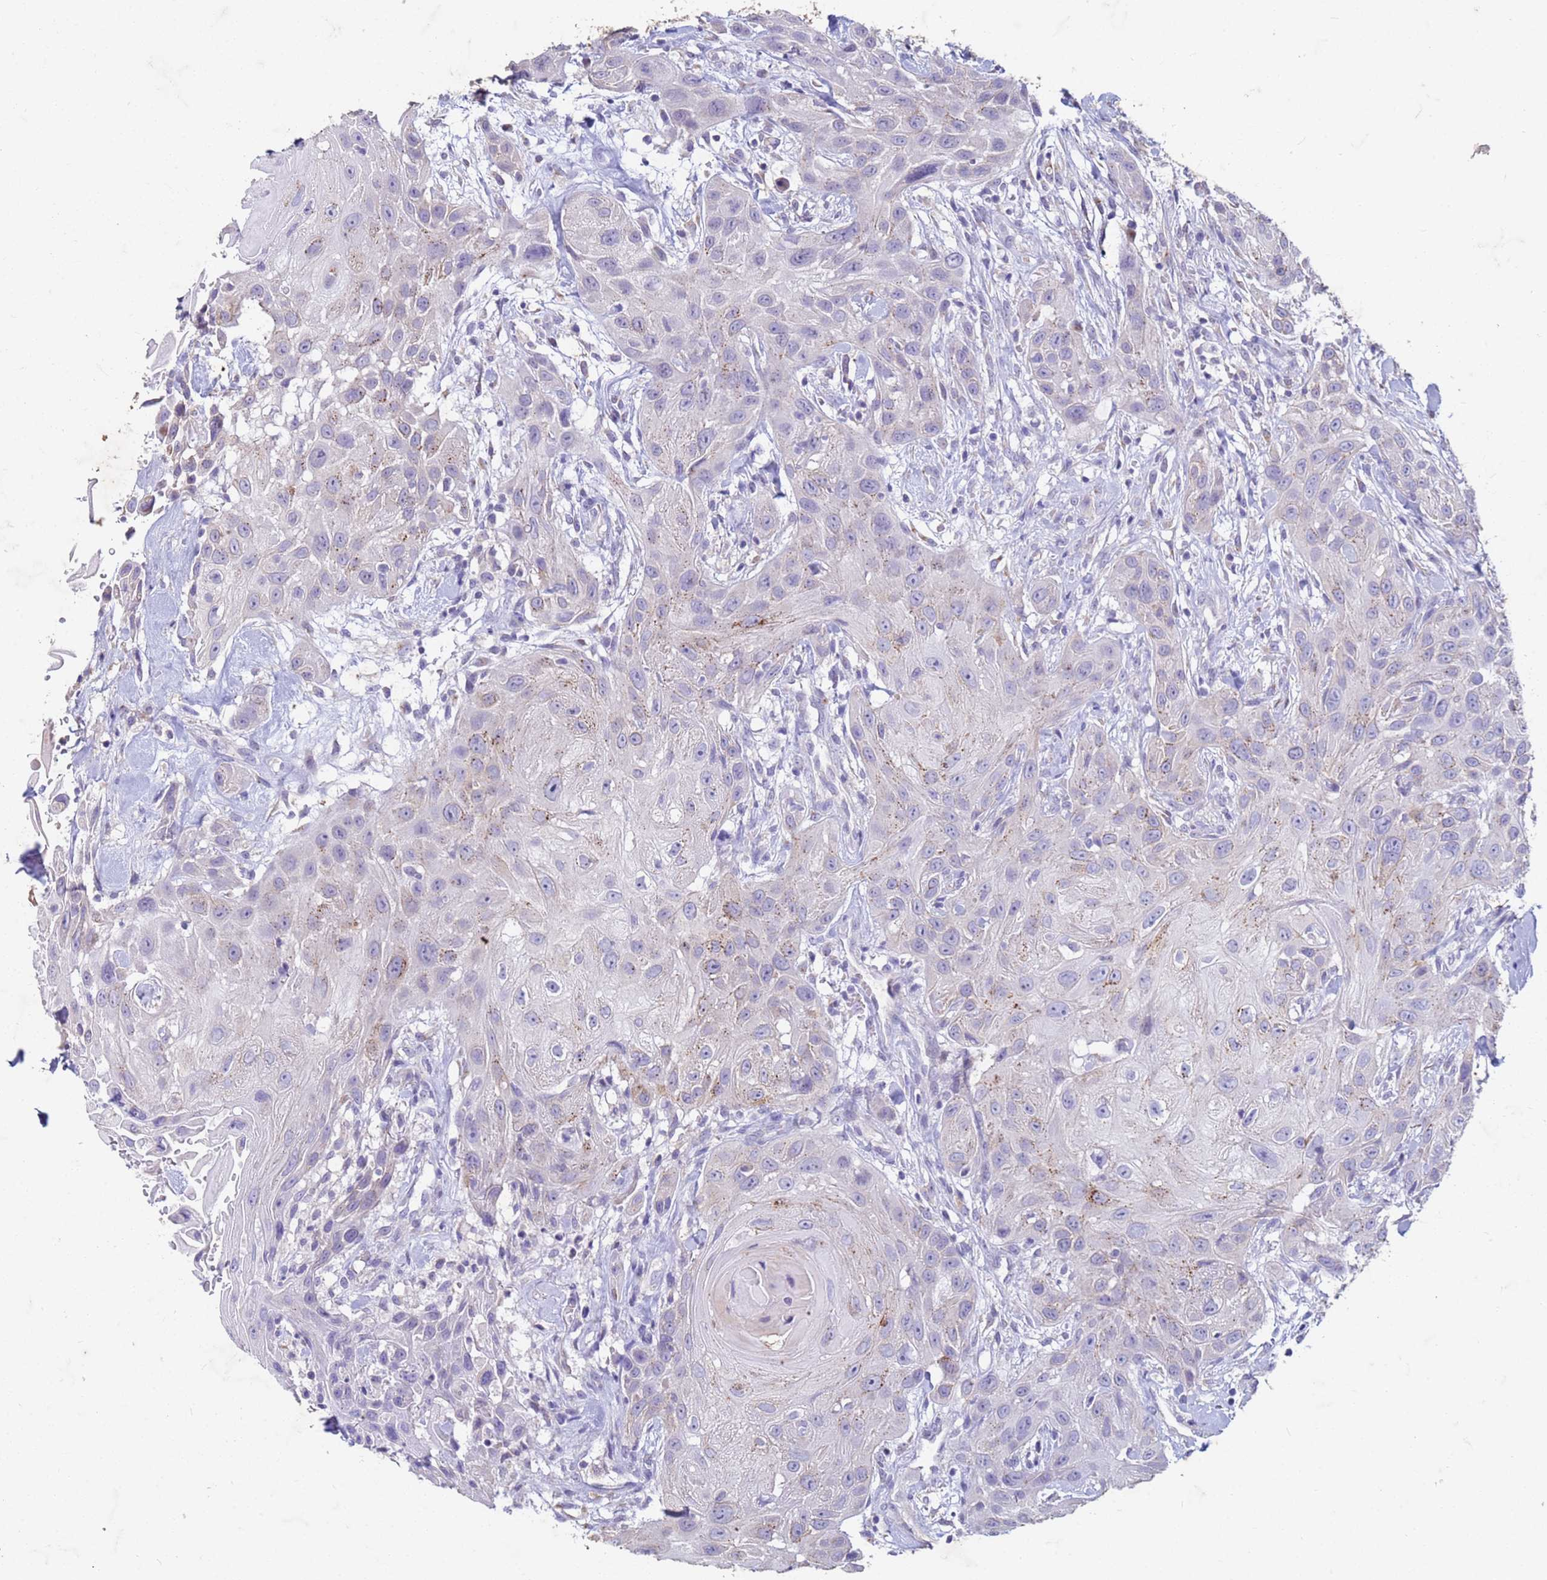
{"staining": {"intensity": "negative", "quantity": "none", "location": "none"}, "tissue": "head and neck cancer", "cell_type": "Tumor cells", "image_type": "cancer", "snomed": [{"axis": "morphology", "description": "Squamous cell carcinoma, NOS"}, {"axis": "topography", "description": "Head-Neck"}], "caption": "Protein analysis of head and neck squamous cell carcinoma displays no significant staining in tumor cells.", "gene": "SLC25A15", "patient": {"sex": "male", "age": 81}}